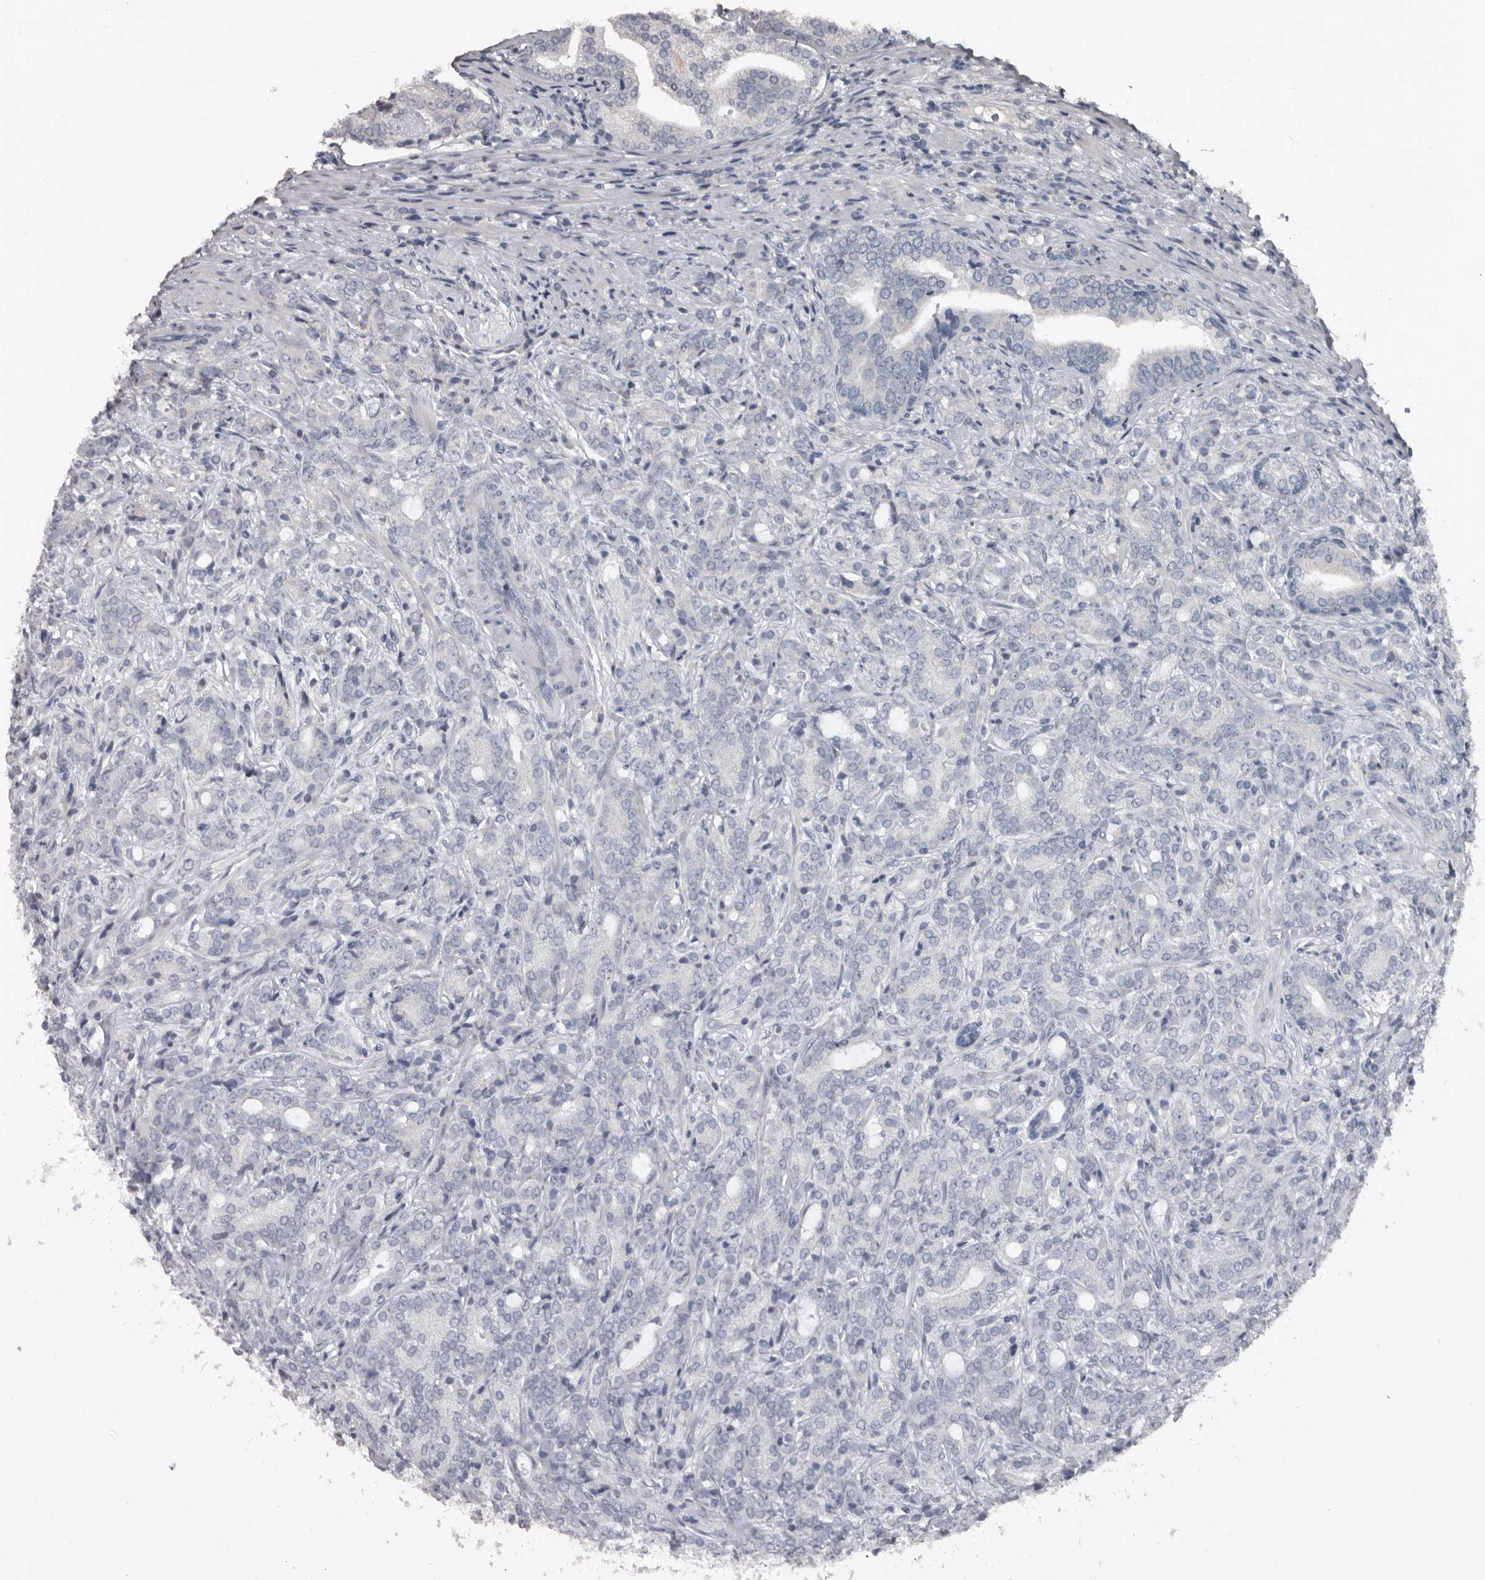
{"staining": {"intensity": "negative", "quantity": "none", "location": "none"}, "tissue": "prostate cancer", "cell_type": "Tumor cells", "image_type": "cancer", "snomed": [{"axis": "morphology", "description": "Adenocarcinoma, High grade"}, {"axis": "topography", "description": "Prostate"}], "caption": "Prostate adenocarcinoma (high-grade) was stained to show a protein in brown. There is no significant positivity in tumor cells.", "gene": "GREB1", "patient": {"sex": "male", "age": 57}}